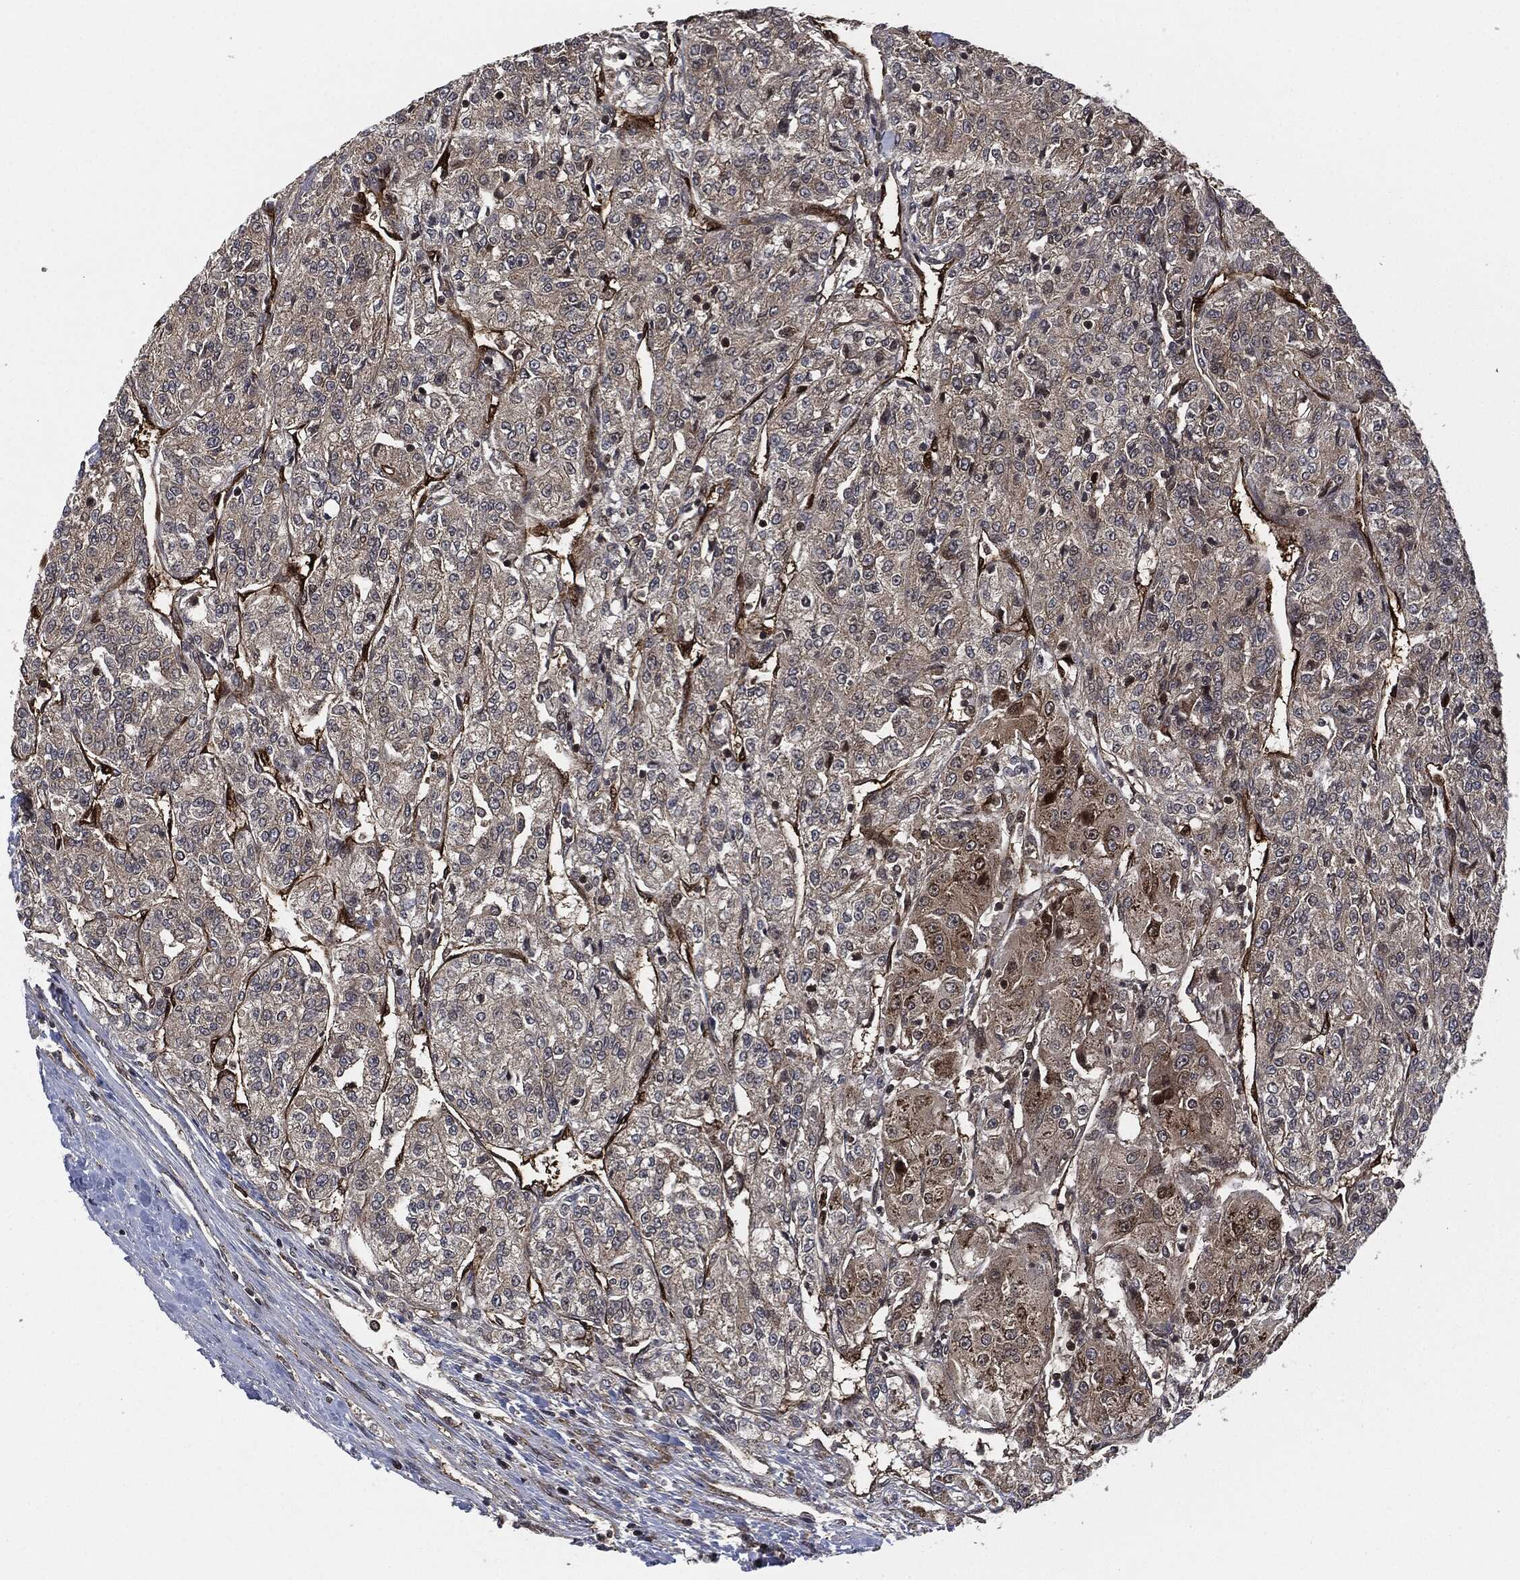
{"staining": {"intensity": "weak", "quantity": "<25%", "location": "cytoplasmic/membranous"}, "tissue": "renal cancer", "cell_type": "Tumor cells", "image_type": "cancer", "snomed": [{"axis": "morphology", "description": "Adenocarcinoma, NOS"}, {"axis": "topography", "description": "Kidney"}], "caption": "Renal cancer was stained to show a protein in brown. There is no significant positivity in tumor cells.", "gene": "HRAS", "patient": {"sex": "female", "age": 63}}